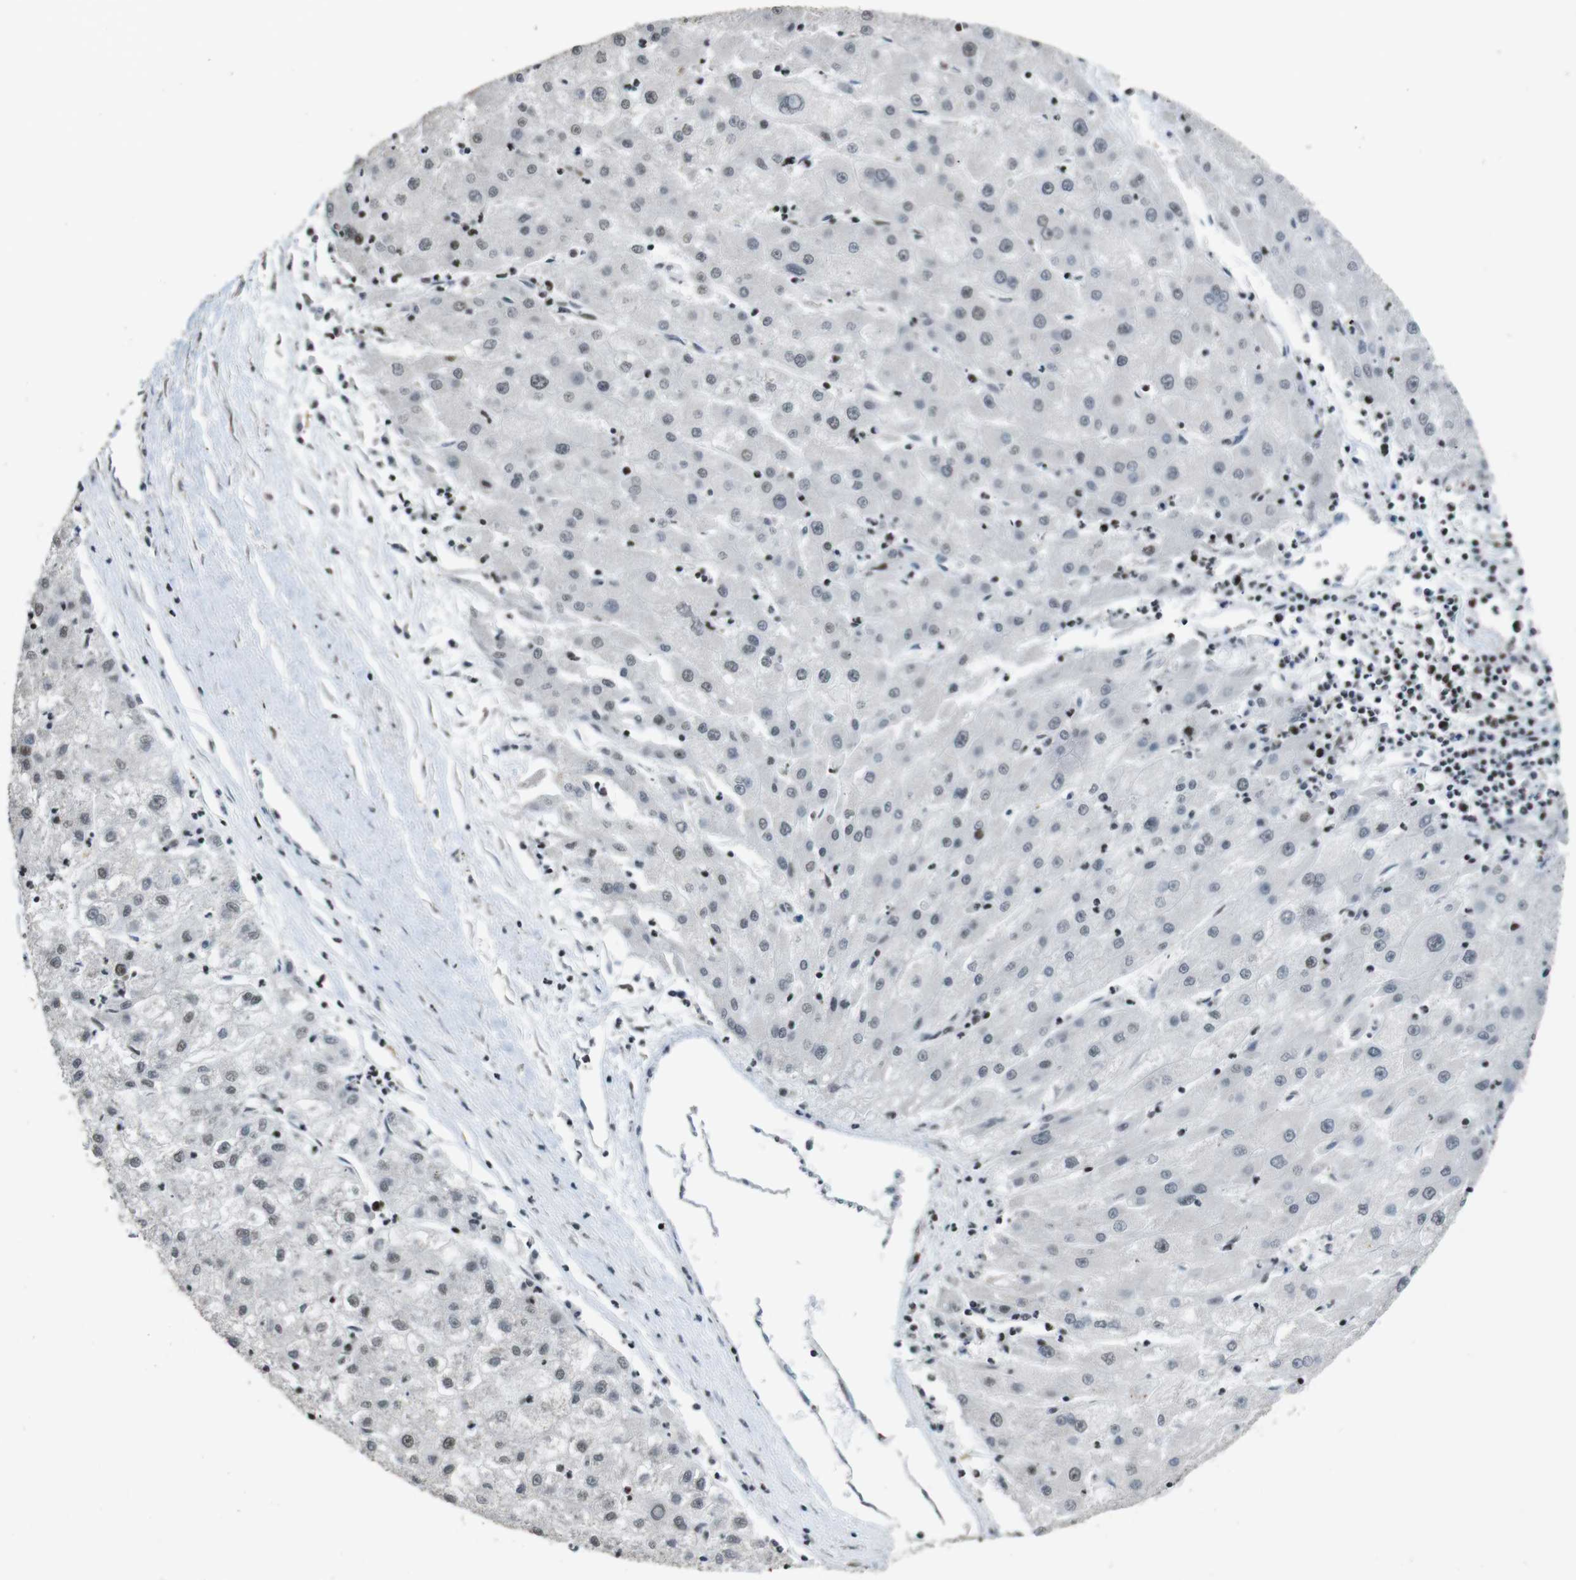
{"staining": {"intensity": "weak", "quantity": "<25%", "location": "nuclear"}, "tissue": "liver cancer", "cell_type": "Tumor cells", "image_type": "cancer", "snomed": [{"axis": "morphology", "description": "Carcinoma, Hepatocellular, NOS"}, {"axis": "topography", "description": "Liver"}], "caption": "Tumor cells are negative for brown protein staining in hepatocellular carcinoma (liver).", "gene": "CSNK2B", "patient": {"sex": "male", "age": 72}}